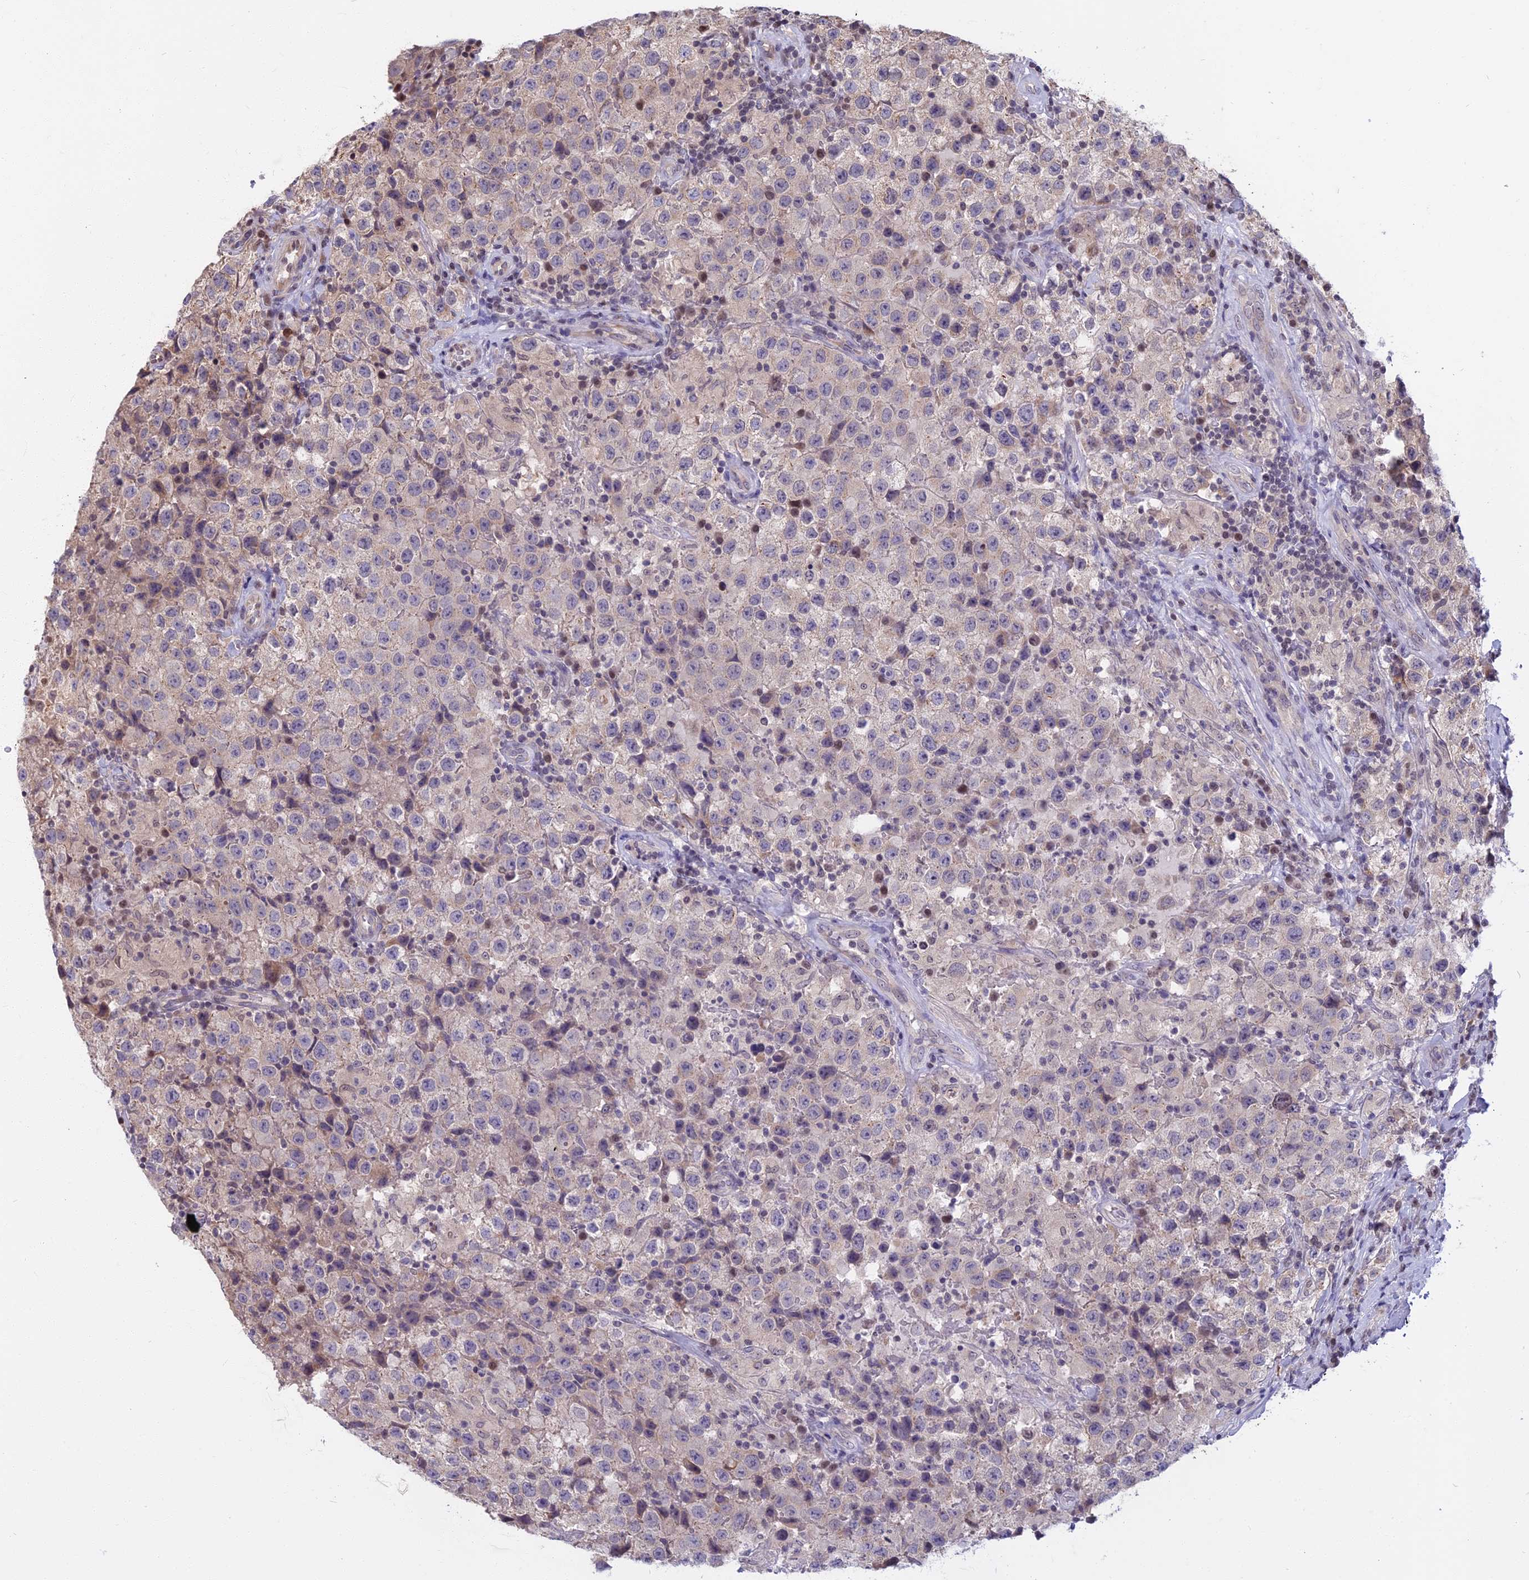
{"staining": {"intensity": "negative", "quantity": "none", "location": "none"}, "tissue": "testis cancer", "cell_type": "Tumor cells", "image_type": "cancer", "snomed": [{"axis": "morphology", "description": "Seminoma, NOS"}, {"axis": "morphology", "description": "Carcinoma, Embryonal, NOS"}, {"axis": "topography", "description": "Testis"}], "caption": "Immunohistochemical staining of testis cancer (embryonal carcinoma) displays no significant expression in tumor cells.", "gene": "CCDC113", "patient": {"sex": "male", "age": 41}}